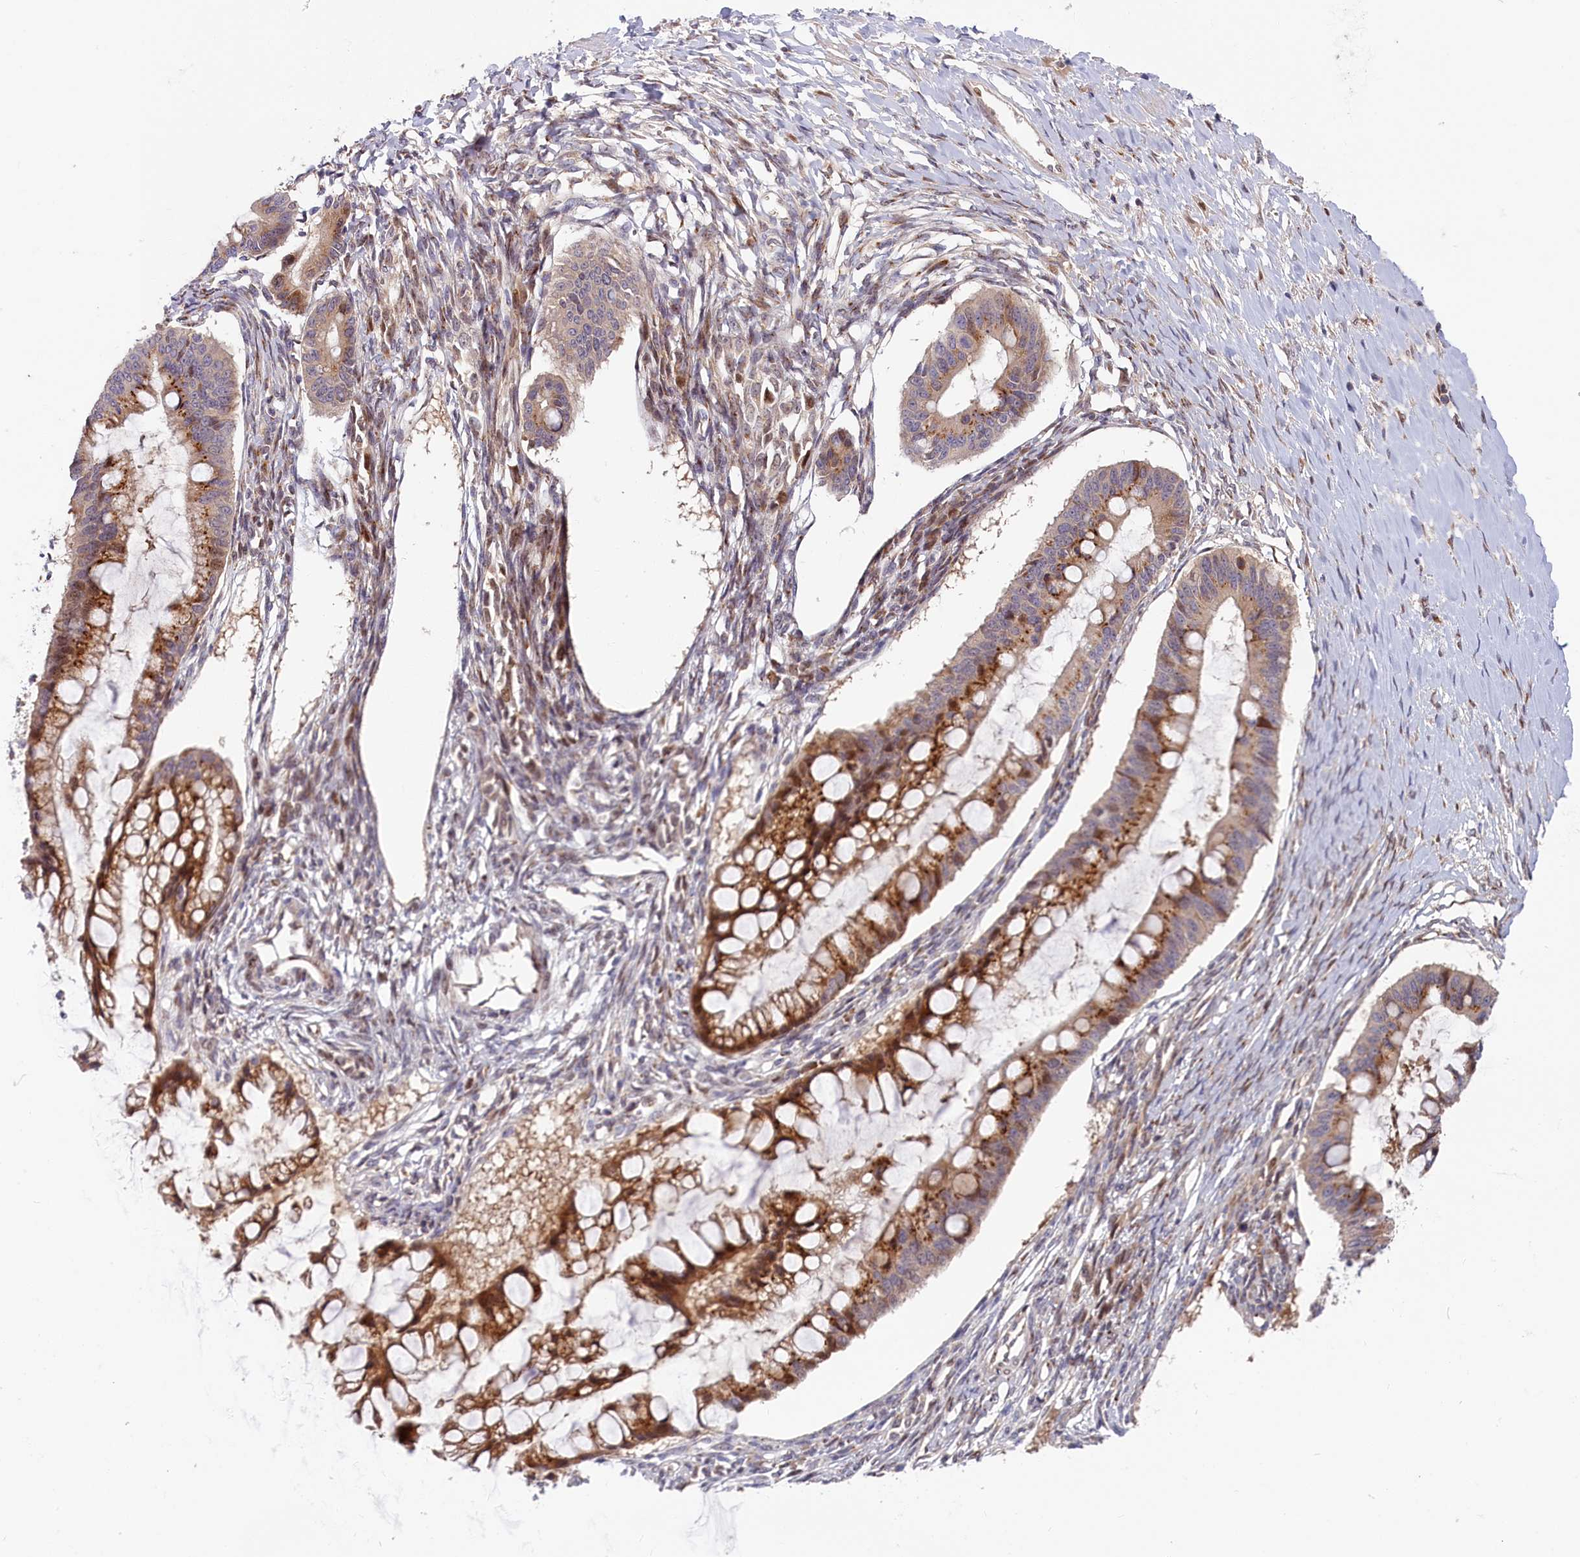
{"staining": {"intensity": "strong", "quantity": "25%-75%", "location": "cytoplasmic/membranous,nuclear"}, "tissue": "ovarian cancer", "cell_type": "Tumor cells", "image_type": "cancer", "snomed": [{"axis": "morphology", "description": "Cystadenocarcinoma, mucinous, NOS"}, {"axis": "topography", "description": "Ovary"}], "caption": "A micrograph of mucinous cystadenocarcinoma (ovarian) stained for a protein exhibits strong cytoplasmic/membranous and nuclear brown staining in tumor cells.", "gene": "CHST12", "patient": {"sex": "female", "age": 73}}